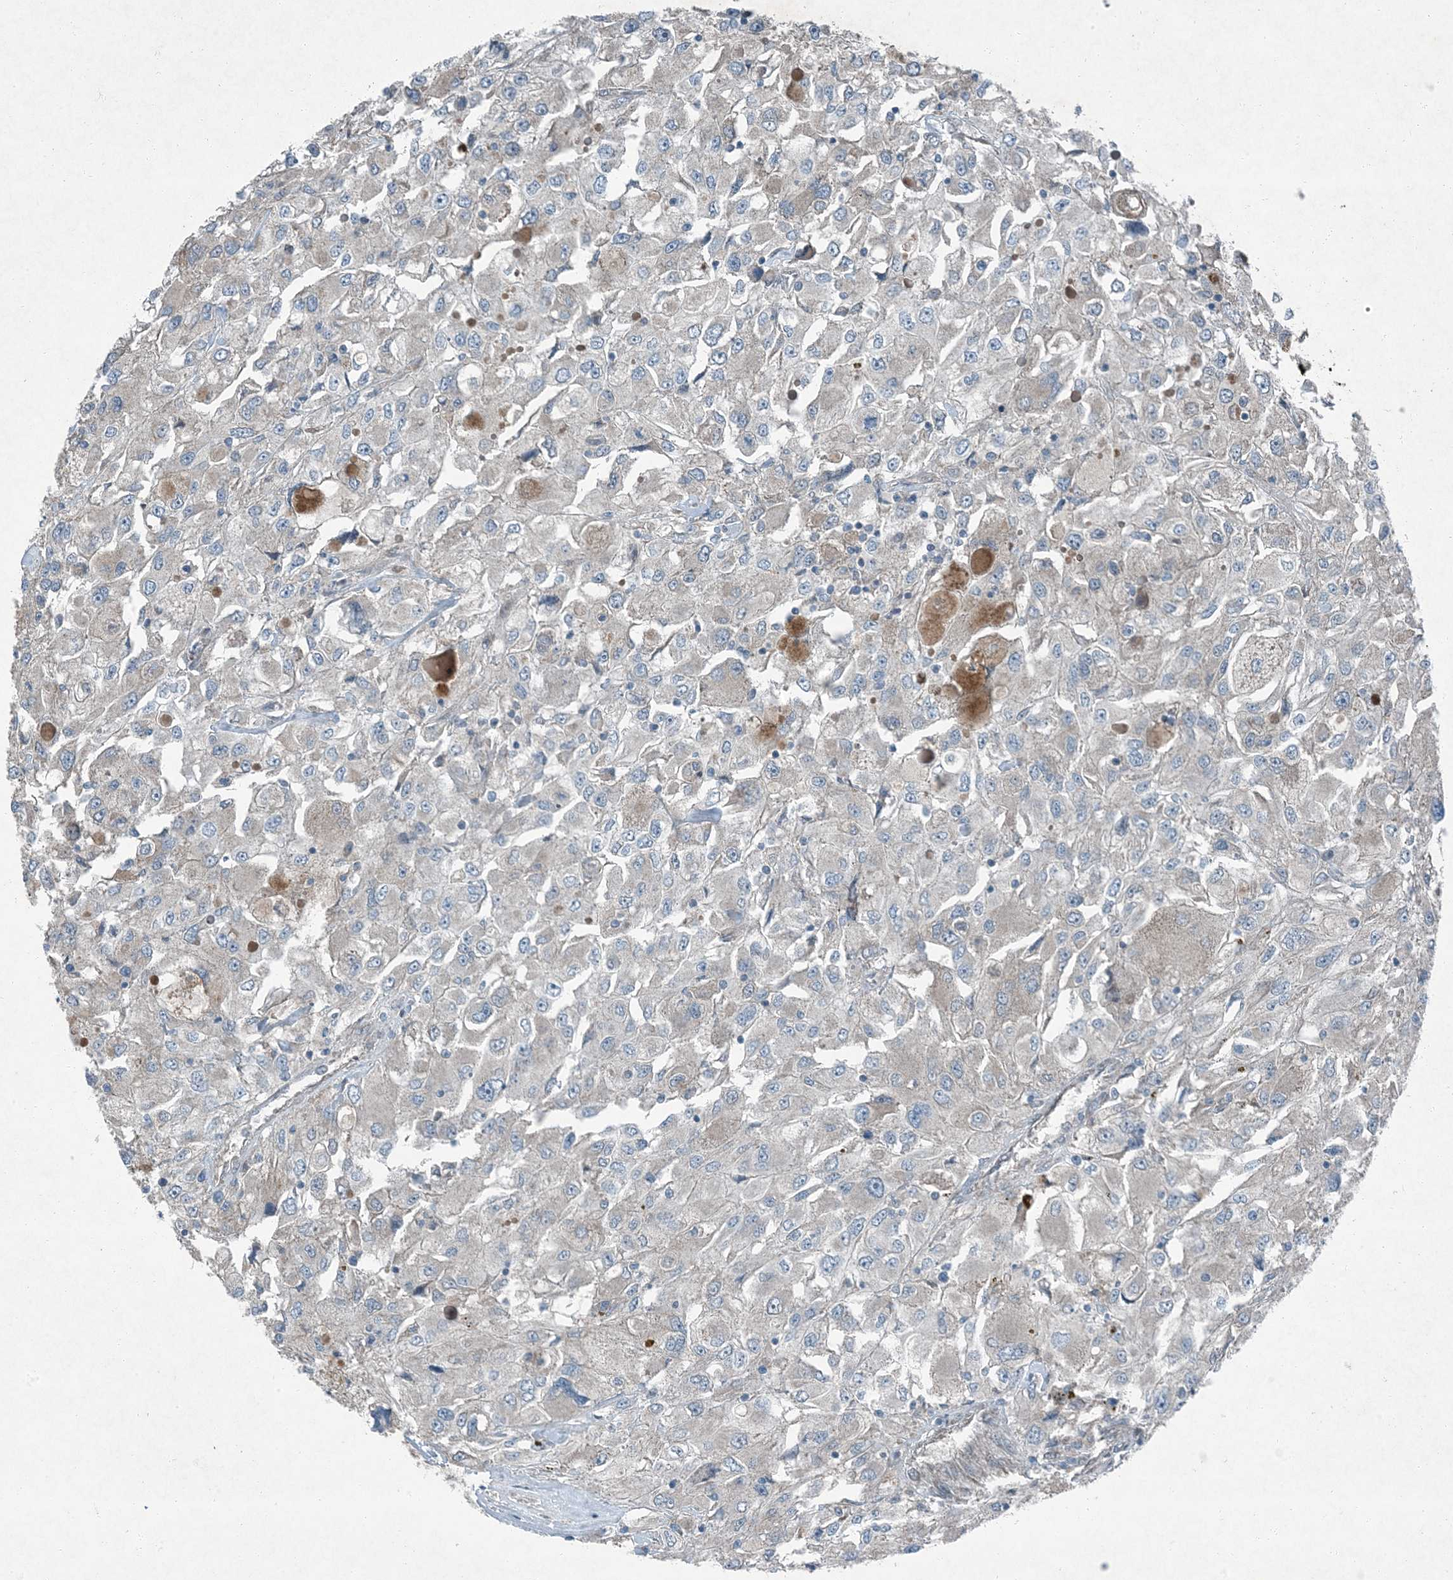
{"staining": {"intensity": "weak", "quantity": "<25%", "location": "cytoplasmic/membranous"}, "tissue": "renal cancer", "cell_type": "Tumor cells", "image_type": "cancer", "snomed": [{"axis": "morphology", "description": "Adenocarcinoma, NOS"}, {"axis": "topography", "description": "Kidney"}], "caption": "Immunohistochemistry of human adenocarcinoma (renal) displays no positivity in tumor cells.", "gene": "APOM", "patient": {"sex": "female", "age": 52}}